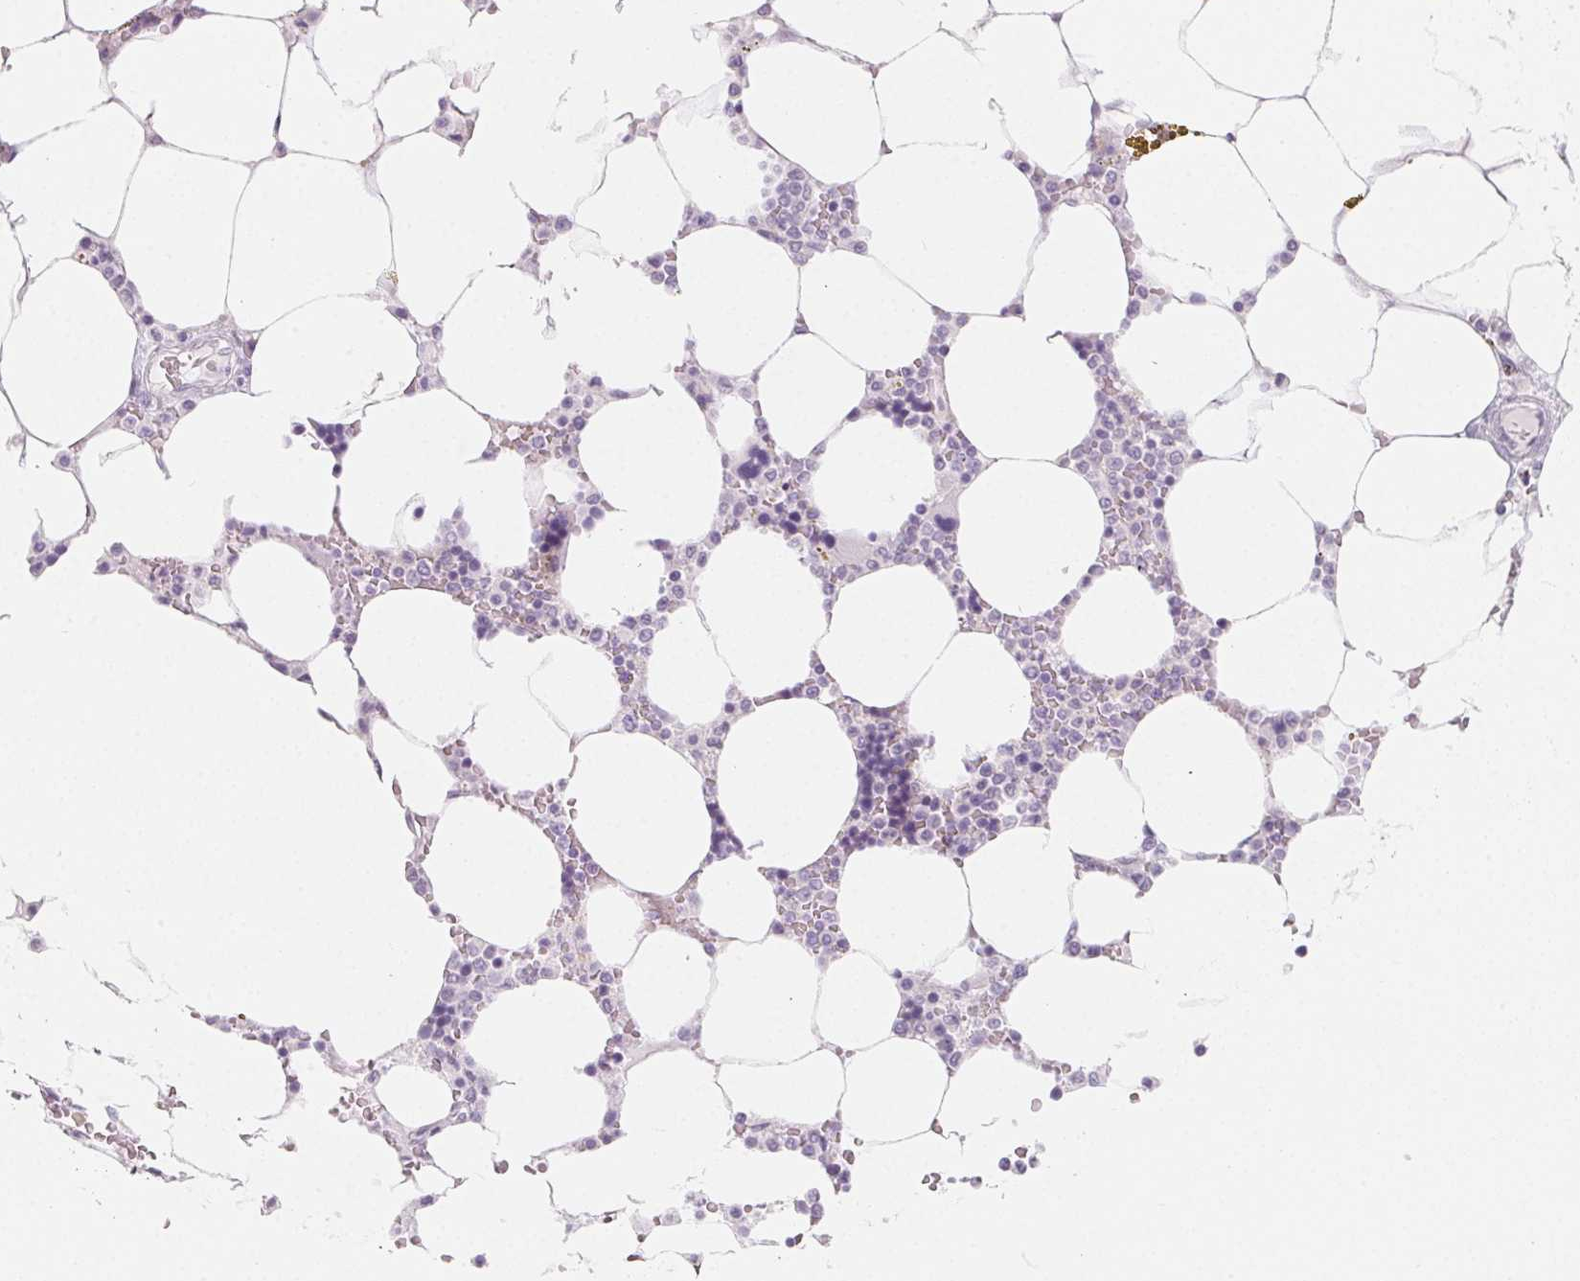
{"staining": {"intensity": "negative", "quantity": "none", "location": "none"}, "tissue": "bone marrow", "cell_type": "Hematopoietic cells", "image_type": "normal", "snomed": [{"axis": "morphology", "description": "Normal tissue, NOS"}, {"axis": "topography", "description": "Bone marrow"}], "caption": "Bone marrow stained for a protein using immunohistochemistry (IHC) displays no staining hematopoietic cells.", "gene": "SH3GL2", "patient": {"sex": "male", "age": 64}}